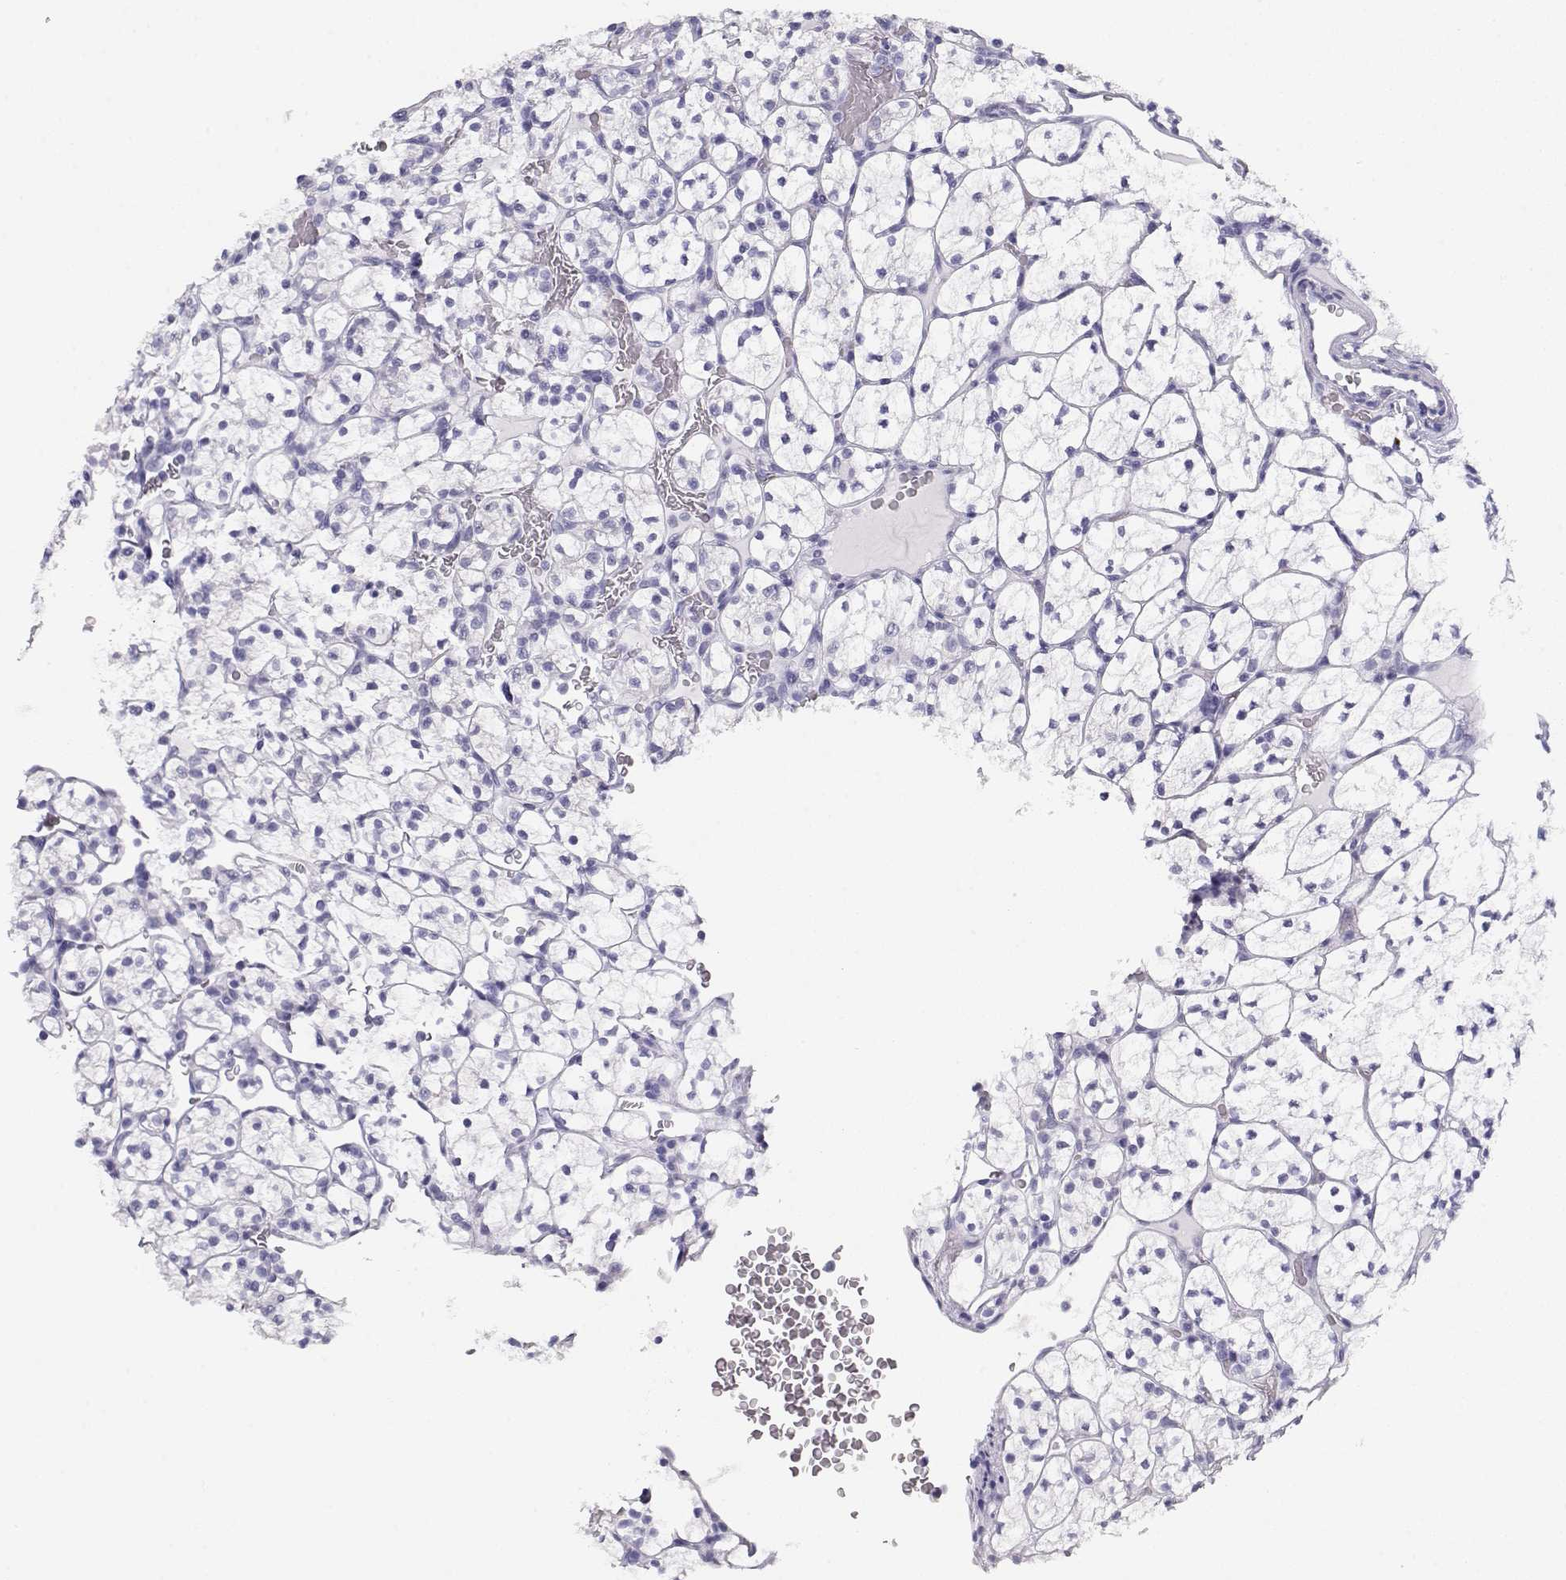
{"staining": {"intensity": "negative", "quantity": "none", "location": "none"}, "tissue": "renal cancer", "cell_type": "Tumor cells", "image_type": "cancer", "snomed": [{"axis": "morphology", "description": "Adenocarcinoma, NOS"}, {"axis": "topography", "description": "Kidney"}], "caption": "An image of renal adenocarcinoma stained for a protein shows no brown staining in tumor cells.", "gene": "MAGEC1", "patient": {"sex": "female", "age": 89}}